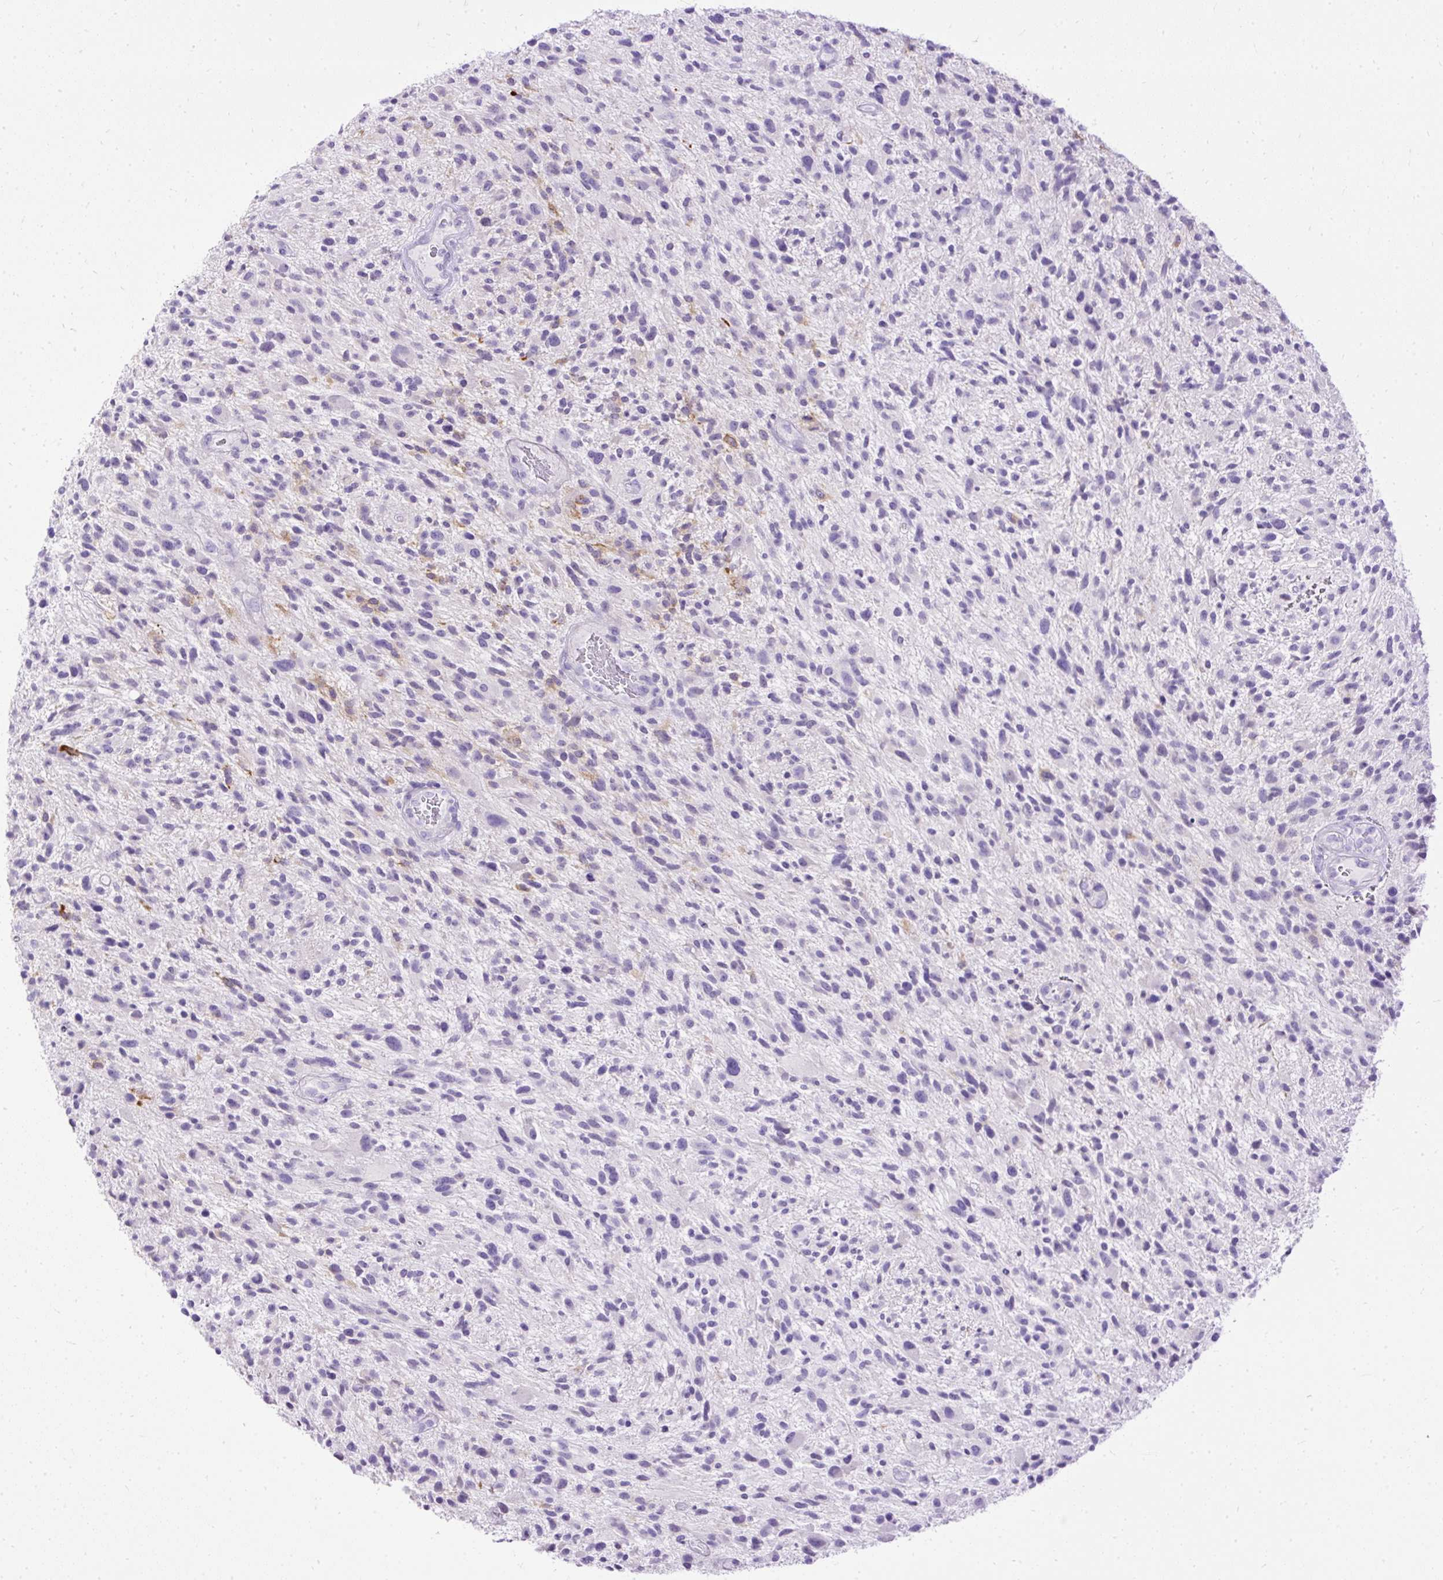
{"staining": {"intensity": "negative", "quantity": "none", "location": "none"}, "tissue": "glioma", "cell_type": "Tumor cells", "image_type": "cancer", "snomed": [{"axis": "morphology", "description": "Glioma, malignant, High grade"}, {"axis": "topography", "description": "Brain"}], "caption": "Glioma was stained to show a protein in brown. There is no significant positivity in tumor cells.", "gene": "HEY1", "patient": {"sex": "male", "age": 47}}